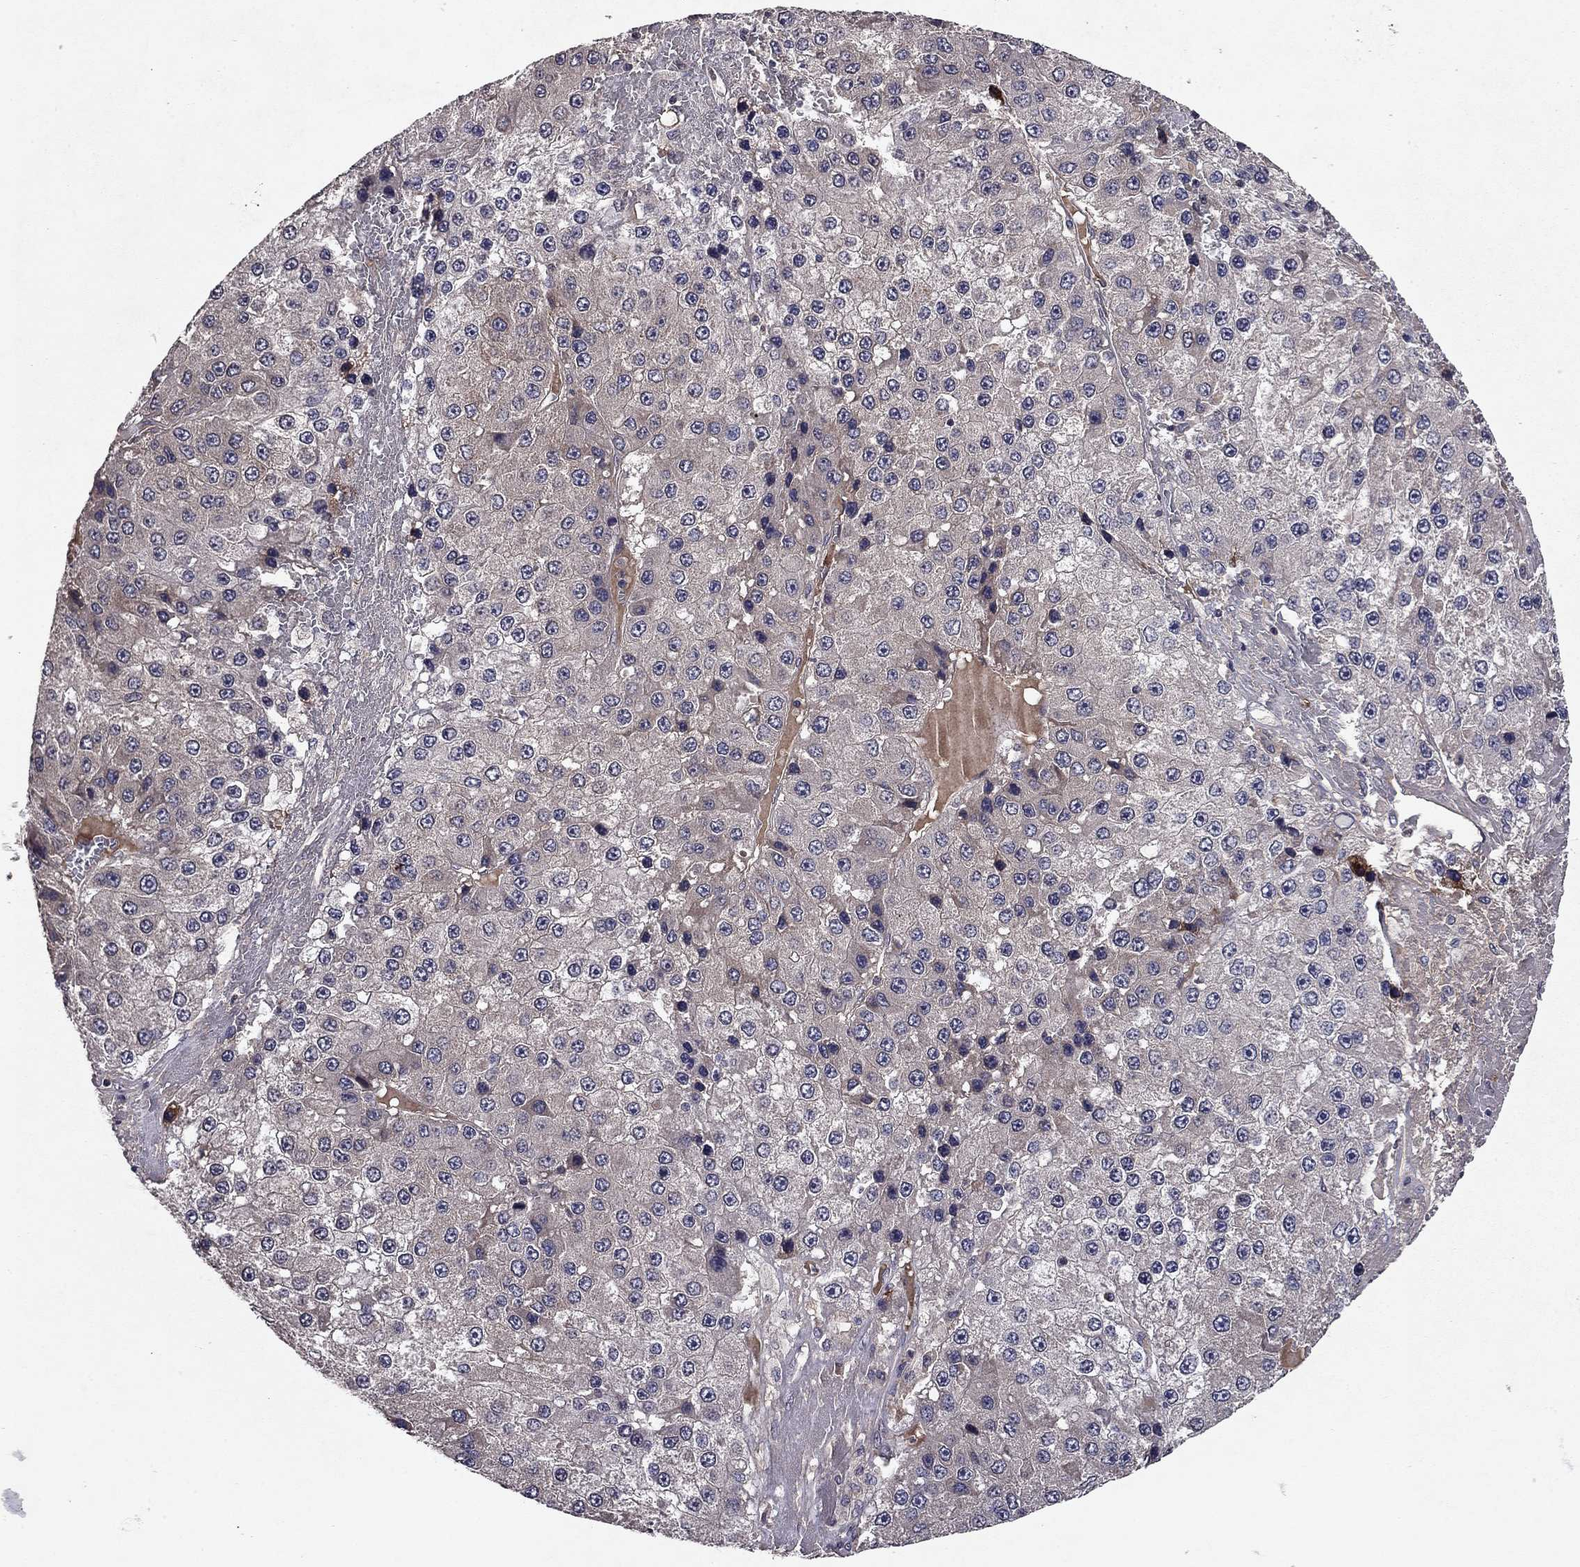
{"staining": {"intensity": "negative", "quantity": "none", "location": "none"}, "tissue": "liver cancer", "cell_type": "Tumor cells", "image_type": "cancer", "snomed": [{"axis": "morphology", "description": "Carcinoma, Hepatocellular, NOS"}, {"axis": "topography", "description": "Liver"}], "caption": "Liver cancer (hepatocellular carcinoma) stained for a protein using IHC reveals no positivity tumor cells.", "gene": "PROS1", "patient": {"sex": "female", "age": 73}}